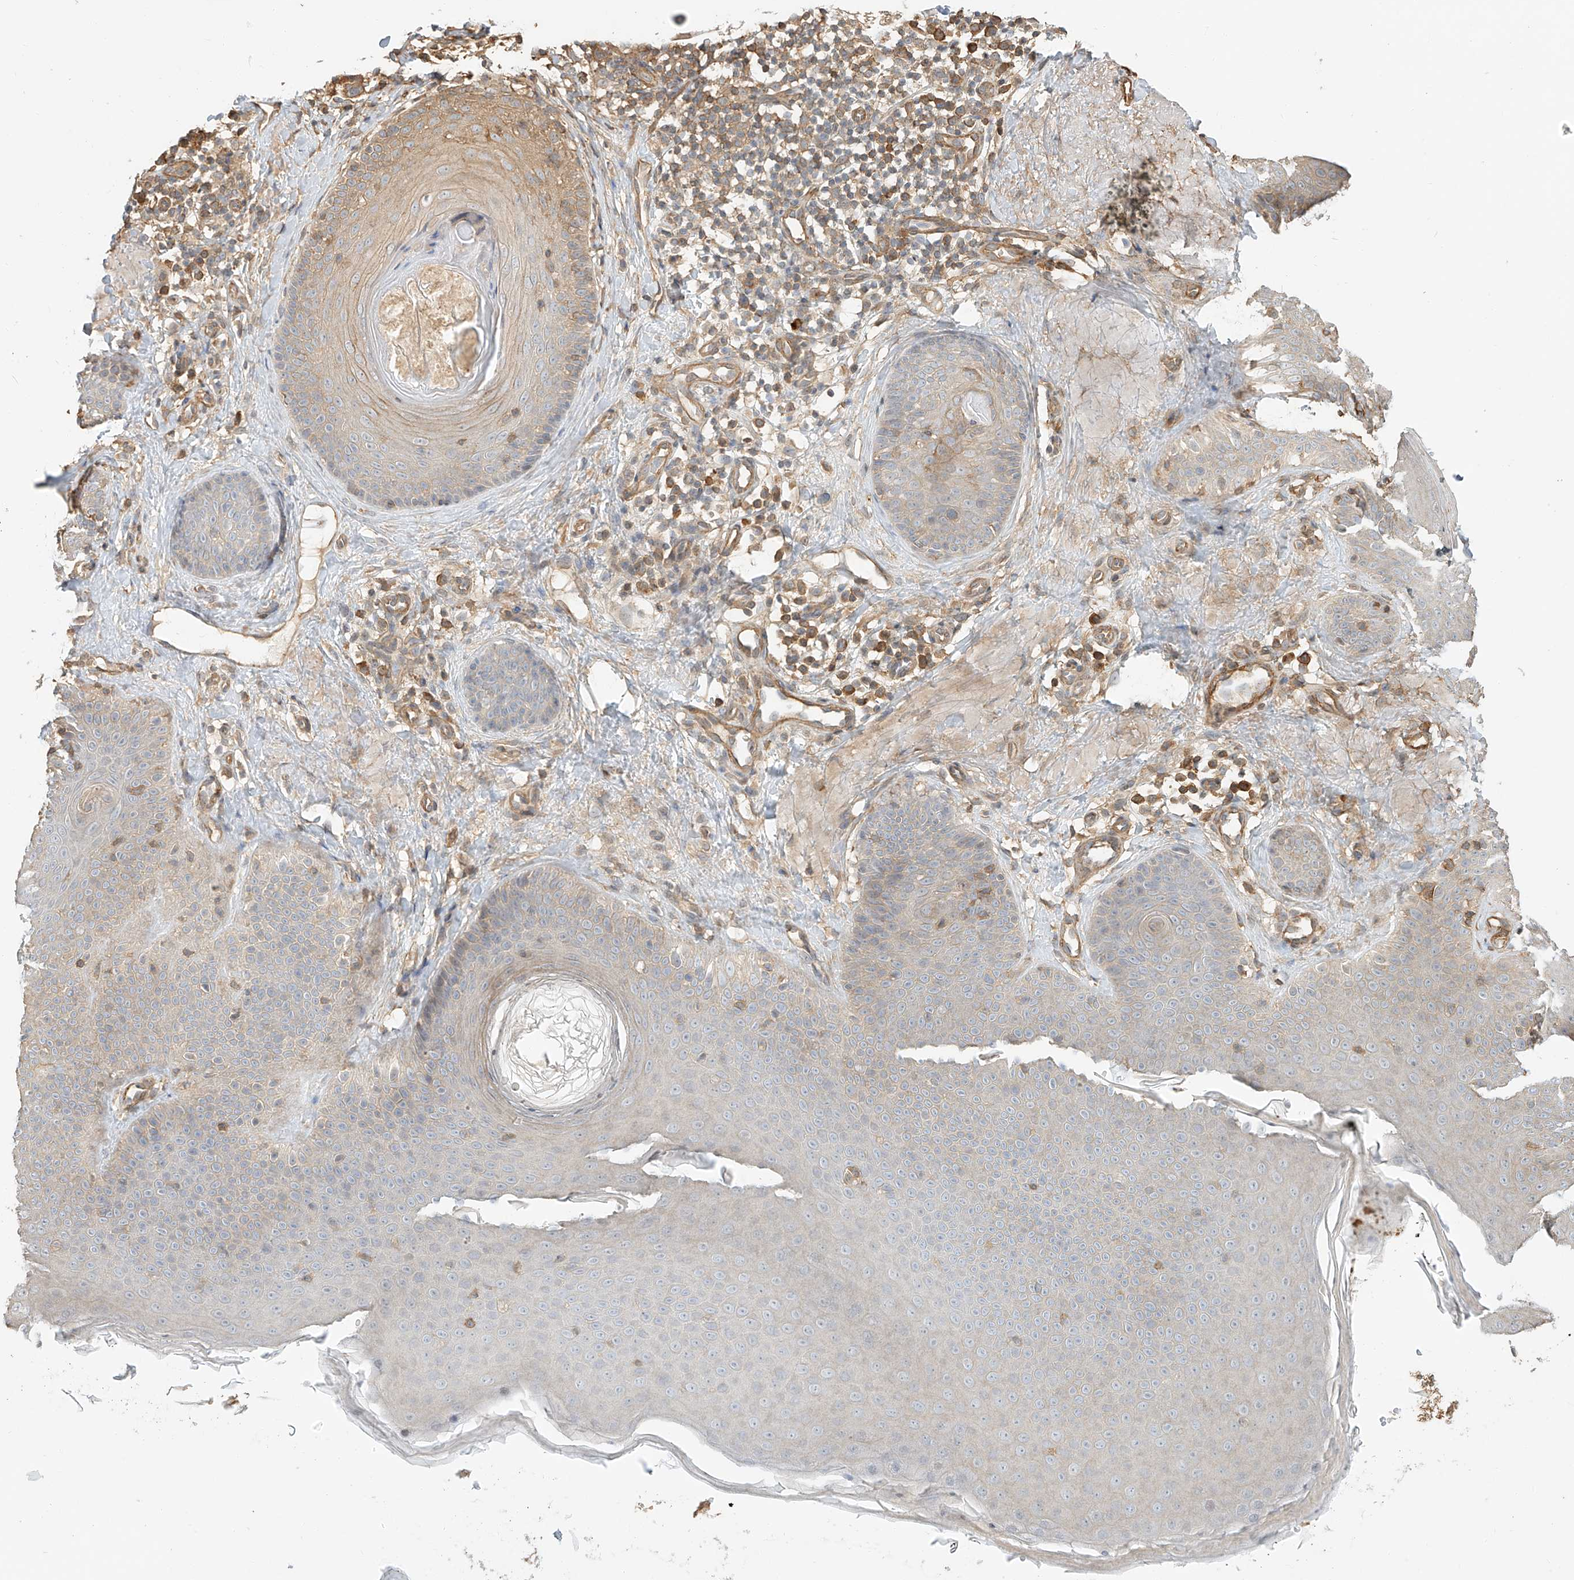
{"staining": {"intensity": "moderate", "quantity": ">75%", "location": "cytoplasmic/membranous"}, "tissue": "skin", "cell_type": "Fibroblasts", "image_type": "normal", "snomed": [{"axis": "morphology", "description": "Normal tissue, NOS"}, {"axis": "topography", "description": "Skin"}], "caption": "A high-resolution histopathology image shows IHC staining of unremarkable skin, which exhibits moderate cytoplasmic/membranous positivity in about >75% of fibroblasts.", "gene": "CSMD3", "patient": {"sex": "male", "age": 57}}